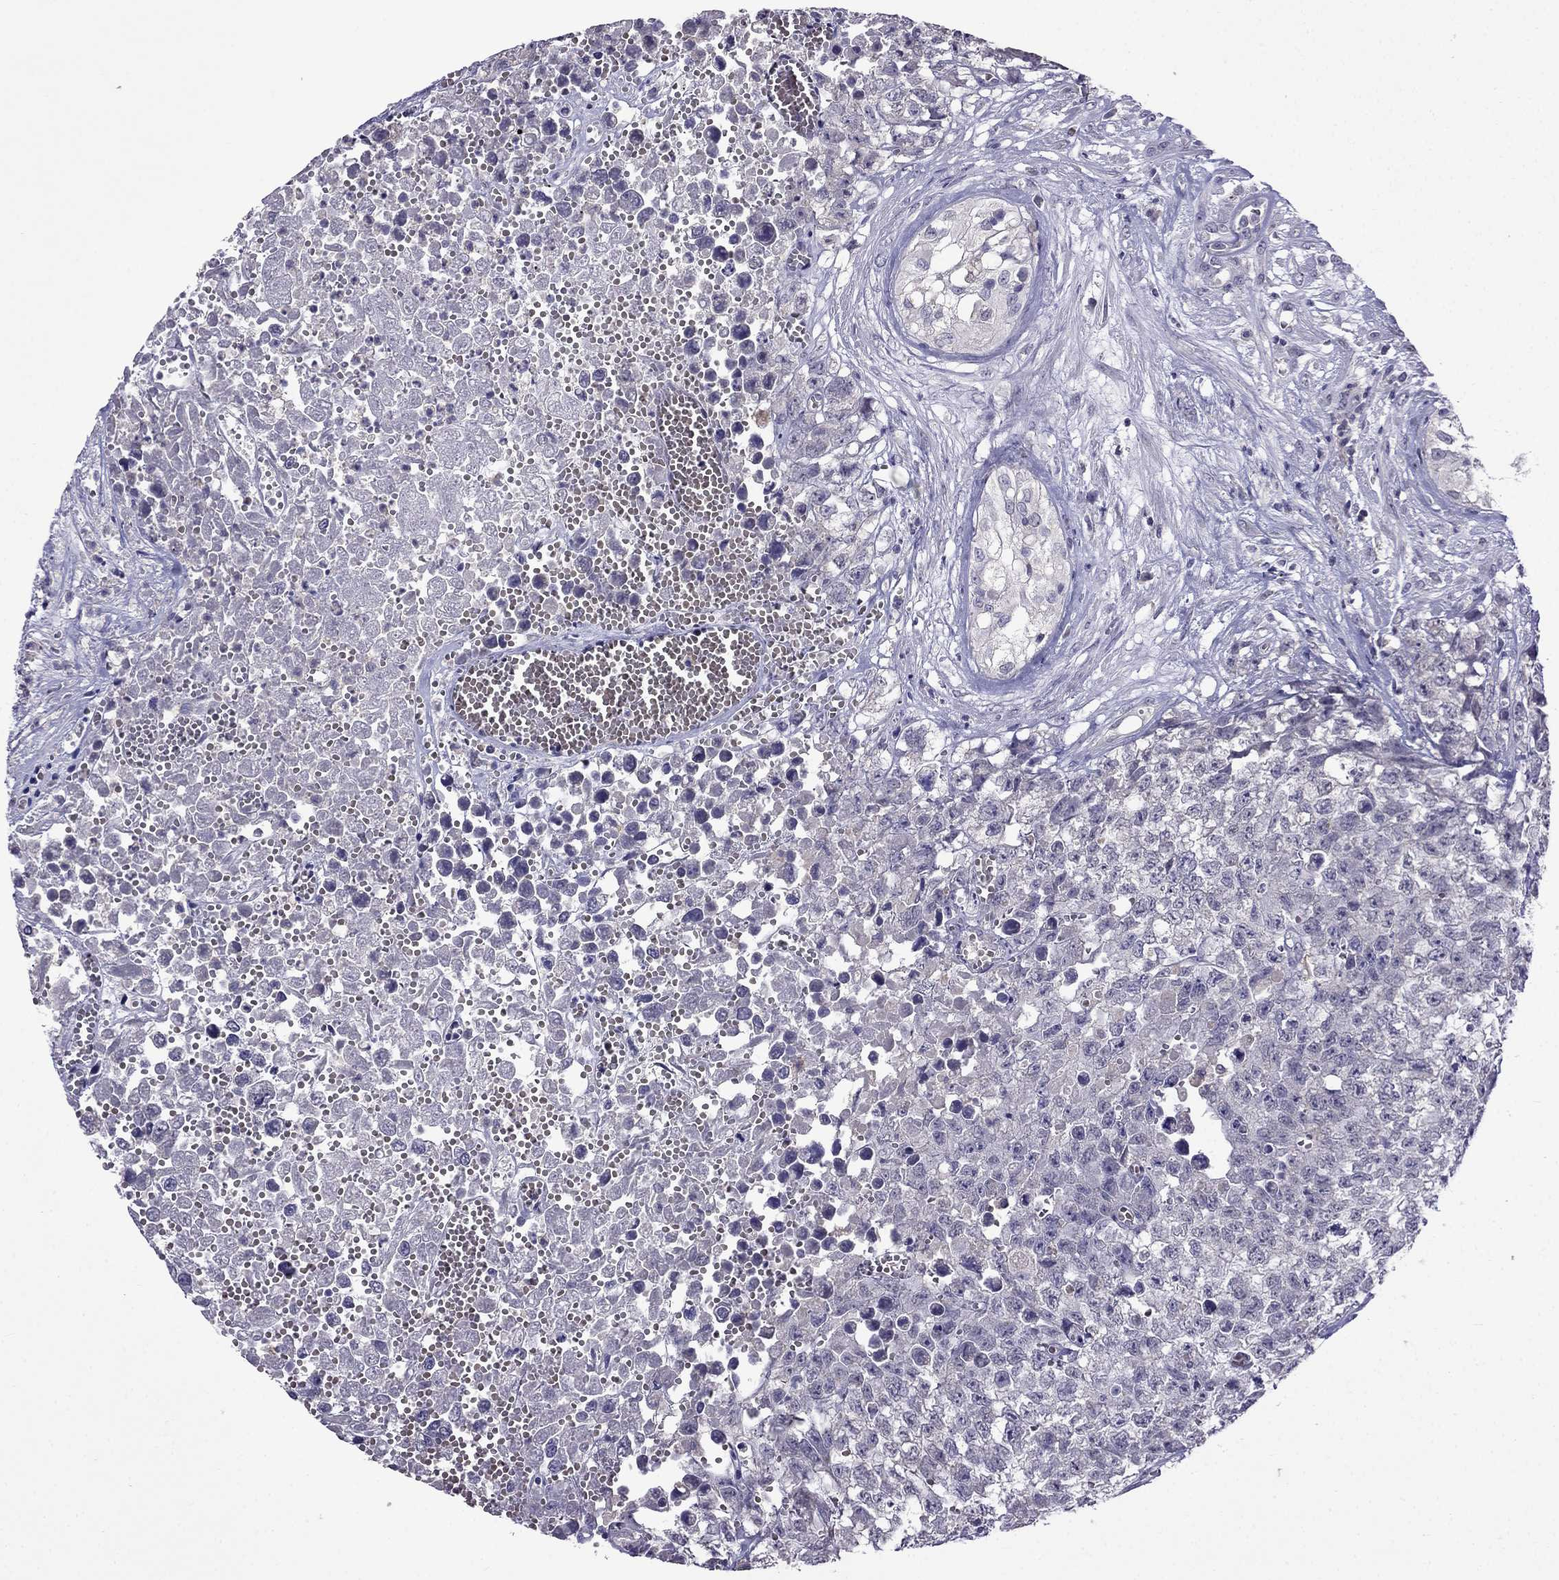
{"staining": {"intensity": "negative", "quantity": "none", "location": "none"}, "tissue": "testis cancer", "cell_type": "Tumor cells", "image_type": "cancer", "snomed": [{"axis": "morphology", "description": "Seminoma, NOS"}, {"axis": "morphology", "description": "Carcinoma, Embryonal, NOS"}, {"axis": "topography", "description": "Testis"}], "caption": "An immunohistochemistry photomicrograph of testis cancer (embryonal carcinoma) is shown. There is no staining in tumor cells of testis cancer (embryonal carcinoma).", "gene": "AQP9", "patient": {"sex": "male", "age": 22}}